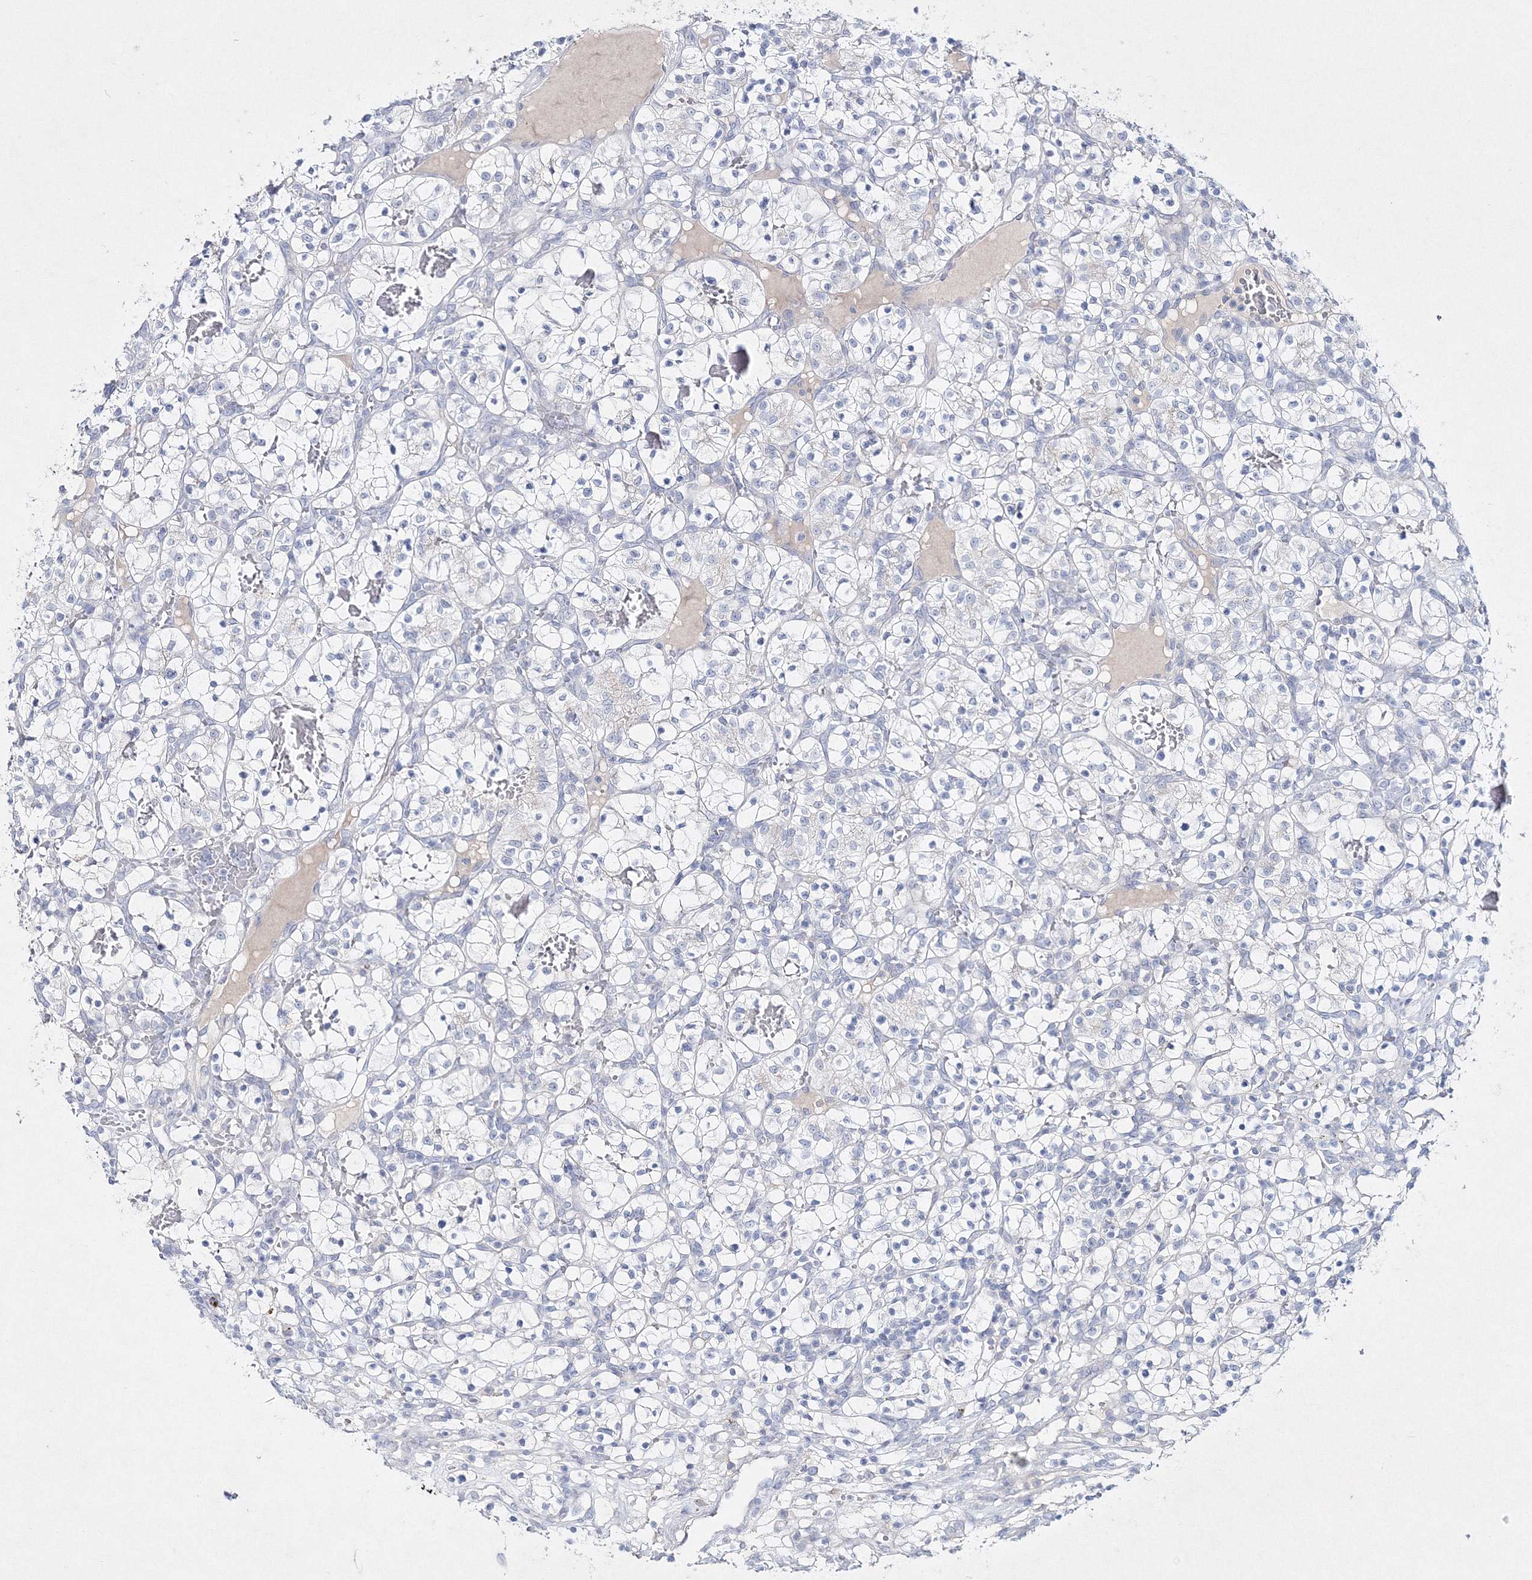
{"staining": {"intensity": "negative", "quantity": "none", "location": "none"}, "tissue": "renal cancer", "cell_type": "Tumor cells", "image_type": "cancer", "snomed": [{"axis": "morphology", "description": "Adenocarcinoma, NOS"}, {"axis": "topography", "description": "Kidney"}], "caption": "There is no significant staining in tumor cells of renal cancer (adenocarcinoma).", "gene": "NEU4", "patient": {"sex": "female", "age": 57}}